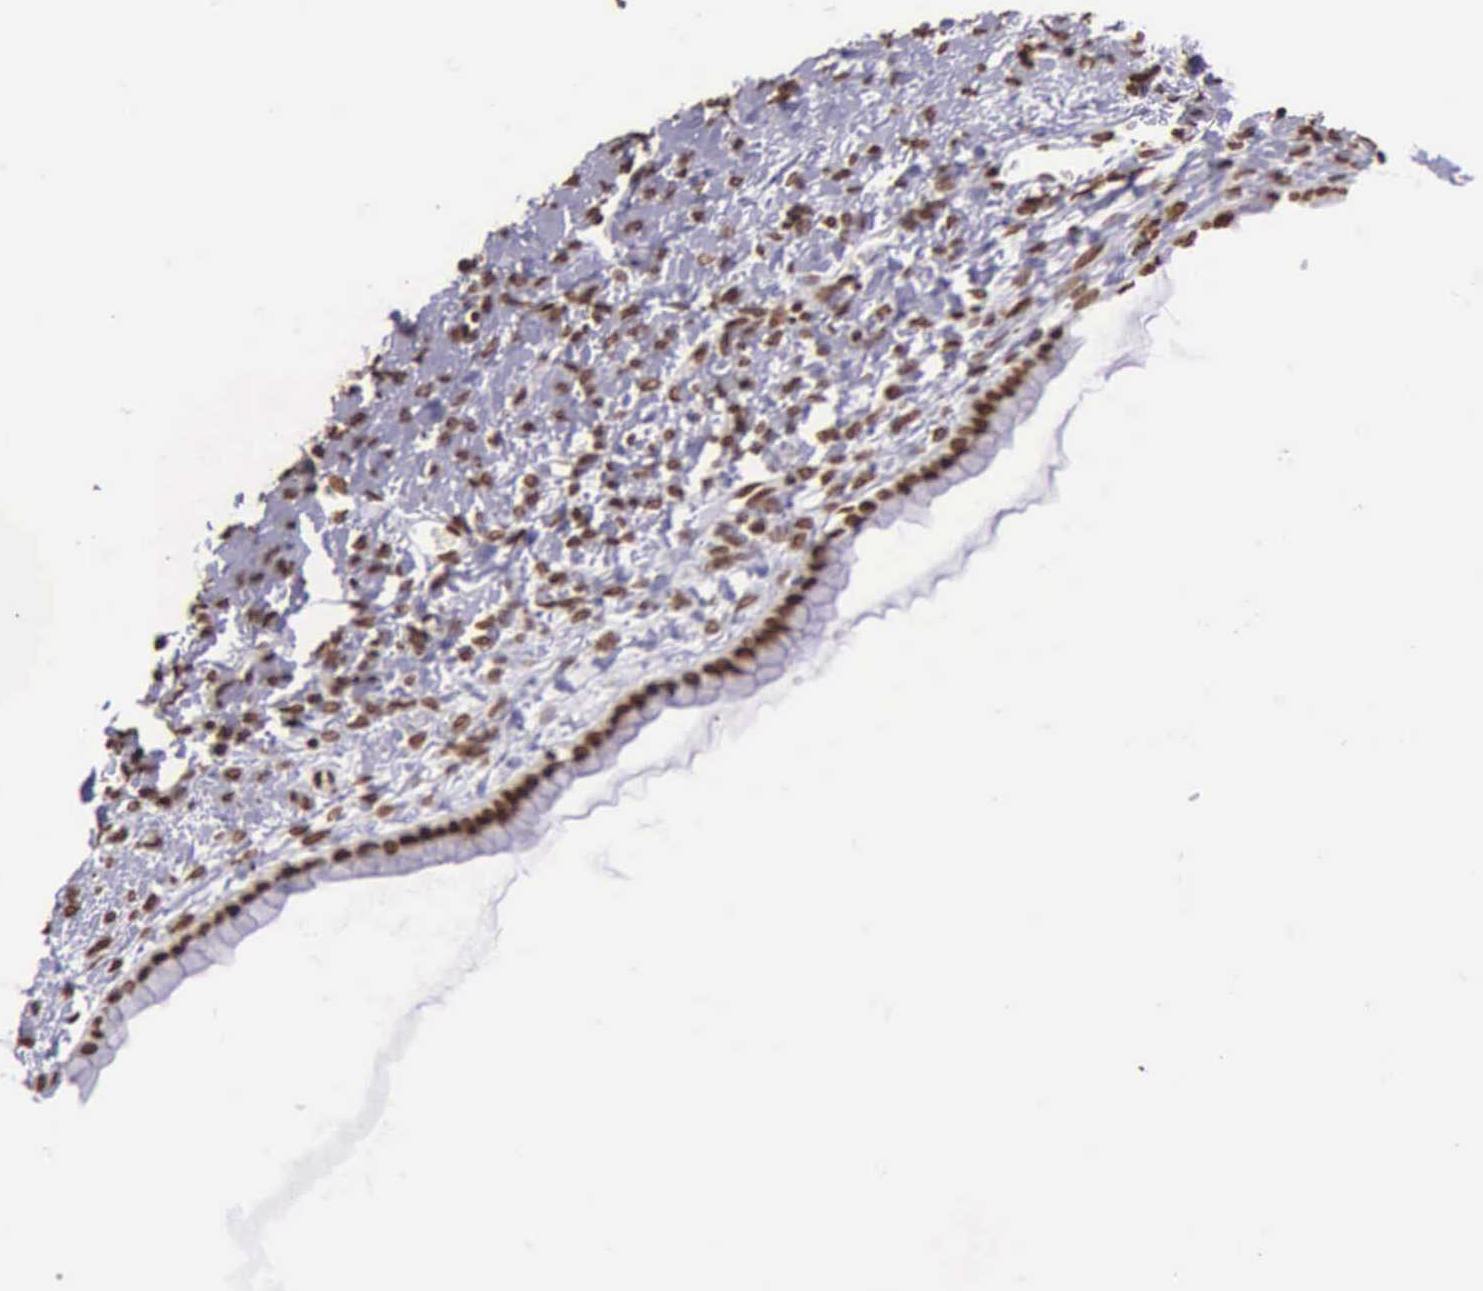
{"staining": {"intensity": "strong", "quantity": ">75%", "location": "nuclear"}, "tissue": "ovarian cancer", "cell_type": "Tumor cells", "image_type": "cancer", "snomed": [{"axis": "morphology", "description": "Cystadenocarcinoma, mucinous, NOS"}, {"axis": "topography", "description": "Ovary"}], "caption": "Ovarian cancer stained for a protein (brown) displays strong nuclear positive expression in approximately >75% of tumor cells.", "gene": "H1-0", "patient": {"sex": "female", "age": 25}}